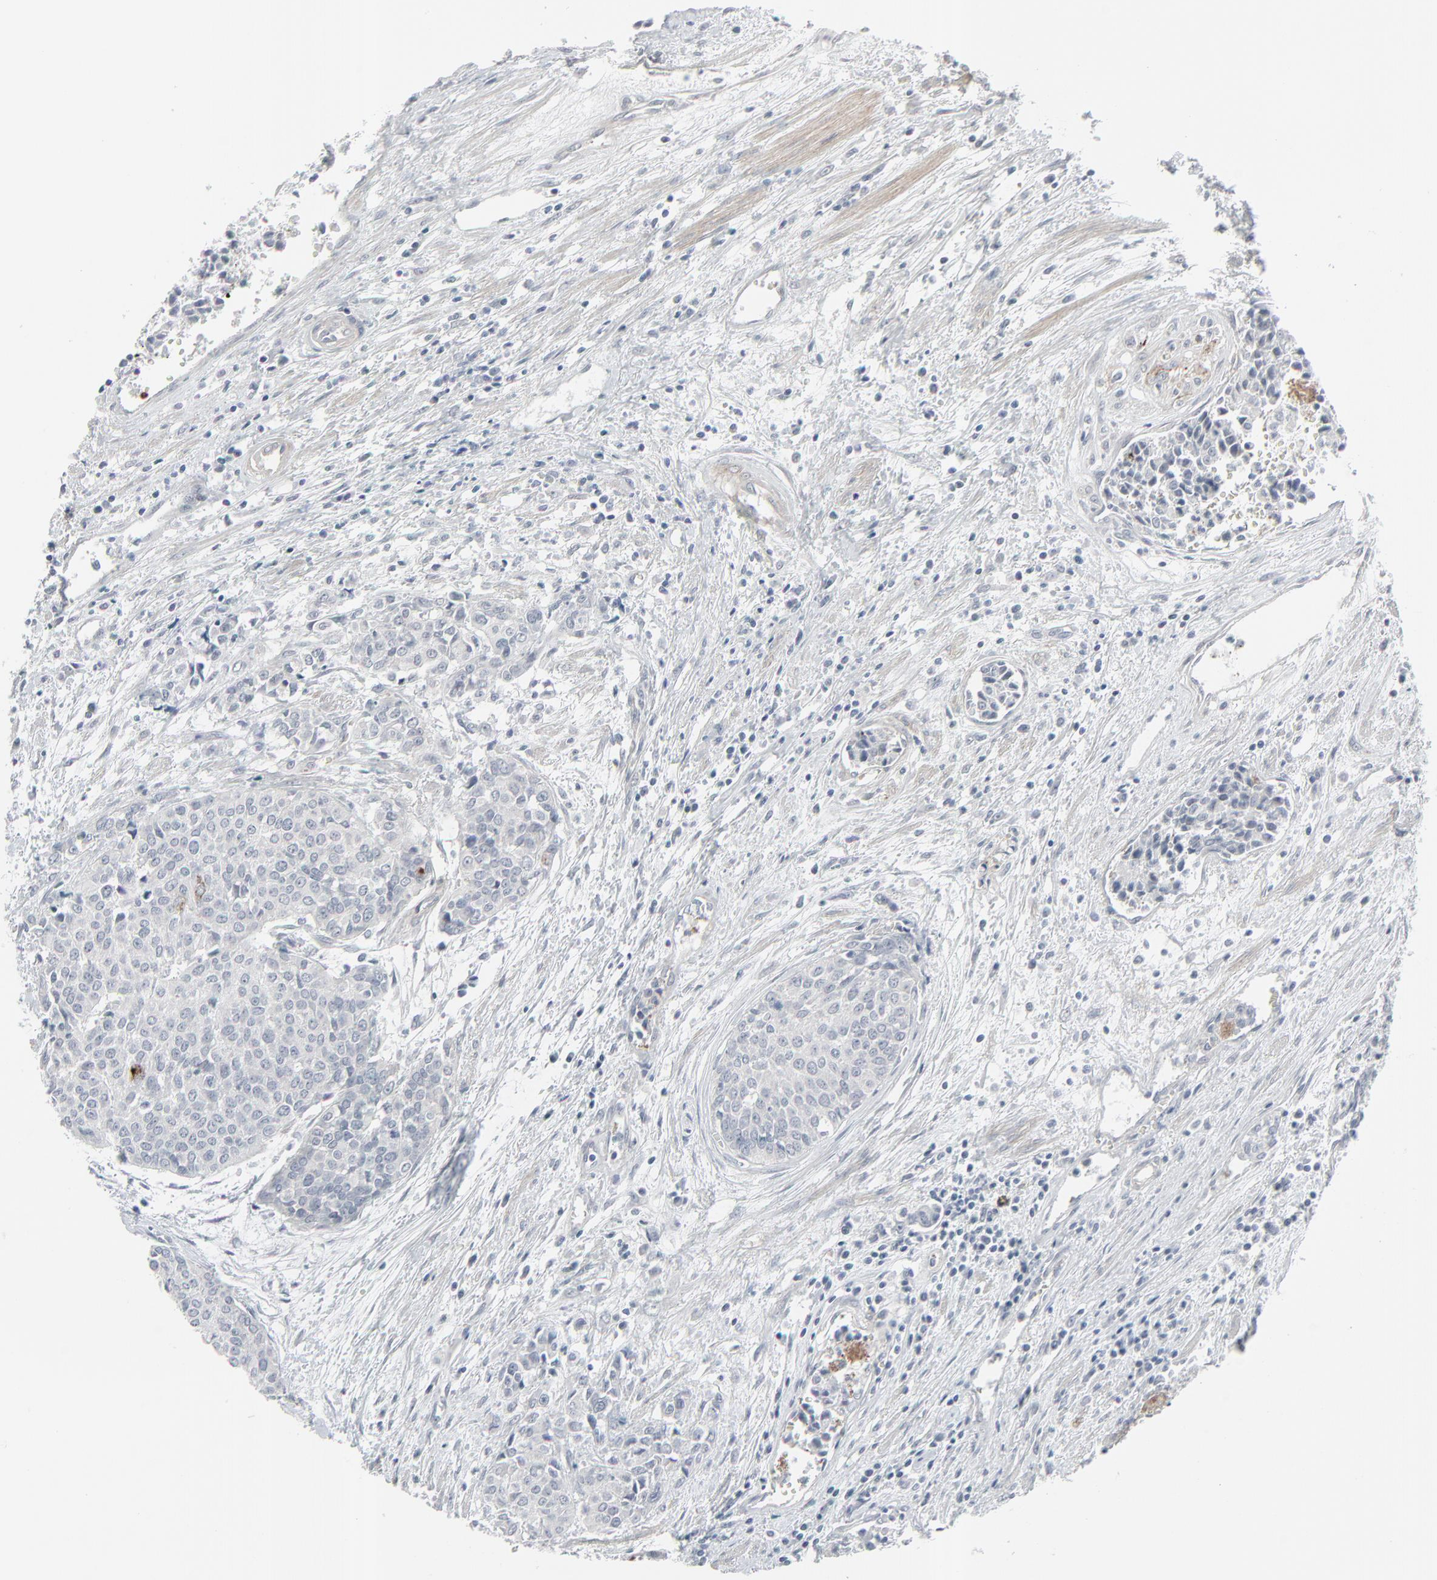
{"staining": {"intensity": "negative", "quantity": "none", "location": "none"}, "tissue": "urothelial cancer", "cell_type": "Tumor cells", "image_type": "cancer", "snomed": [{"axis": "morphology", "description": "Urothelial carcinoma, Low grade"}, {"axis": "topography", "description": "Urinary bladder"}], "caption": "A high-resolution micrograph shows immunohistochemistry staining of urothelial cancer, which shows no significant positivity in tumor cells.", "gene": "NEUROD1", "patient": {"sex": "female", "age": 73}}